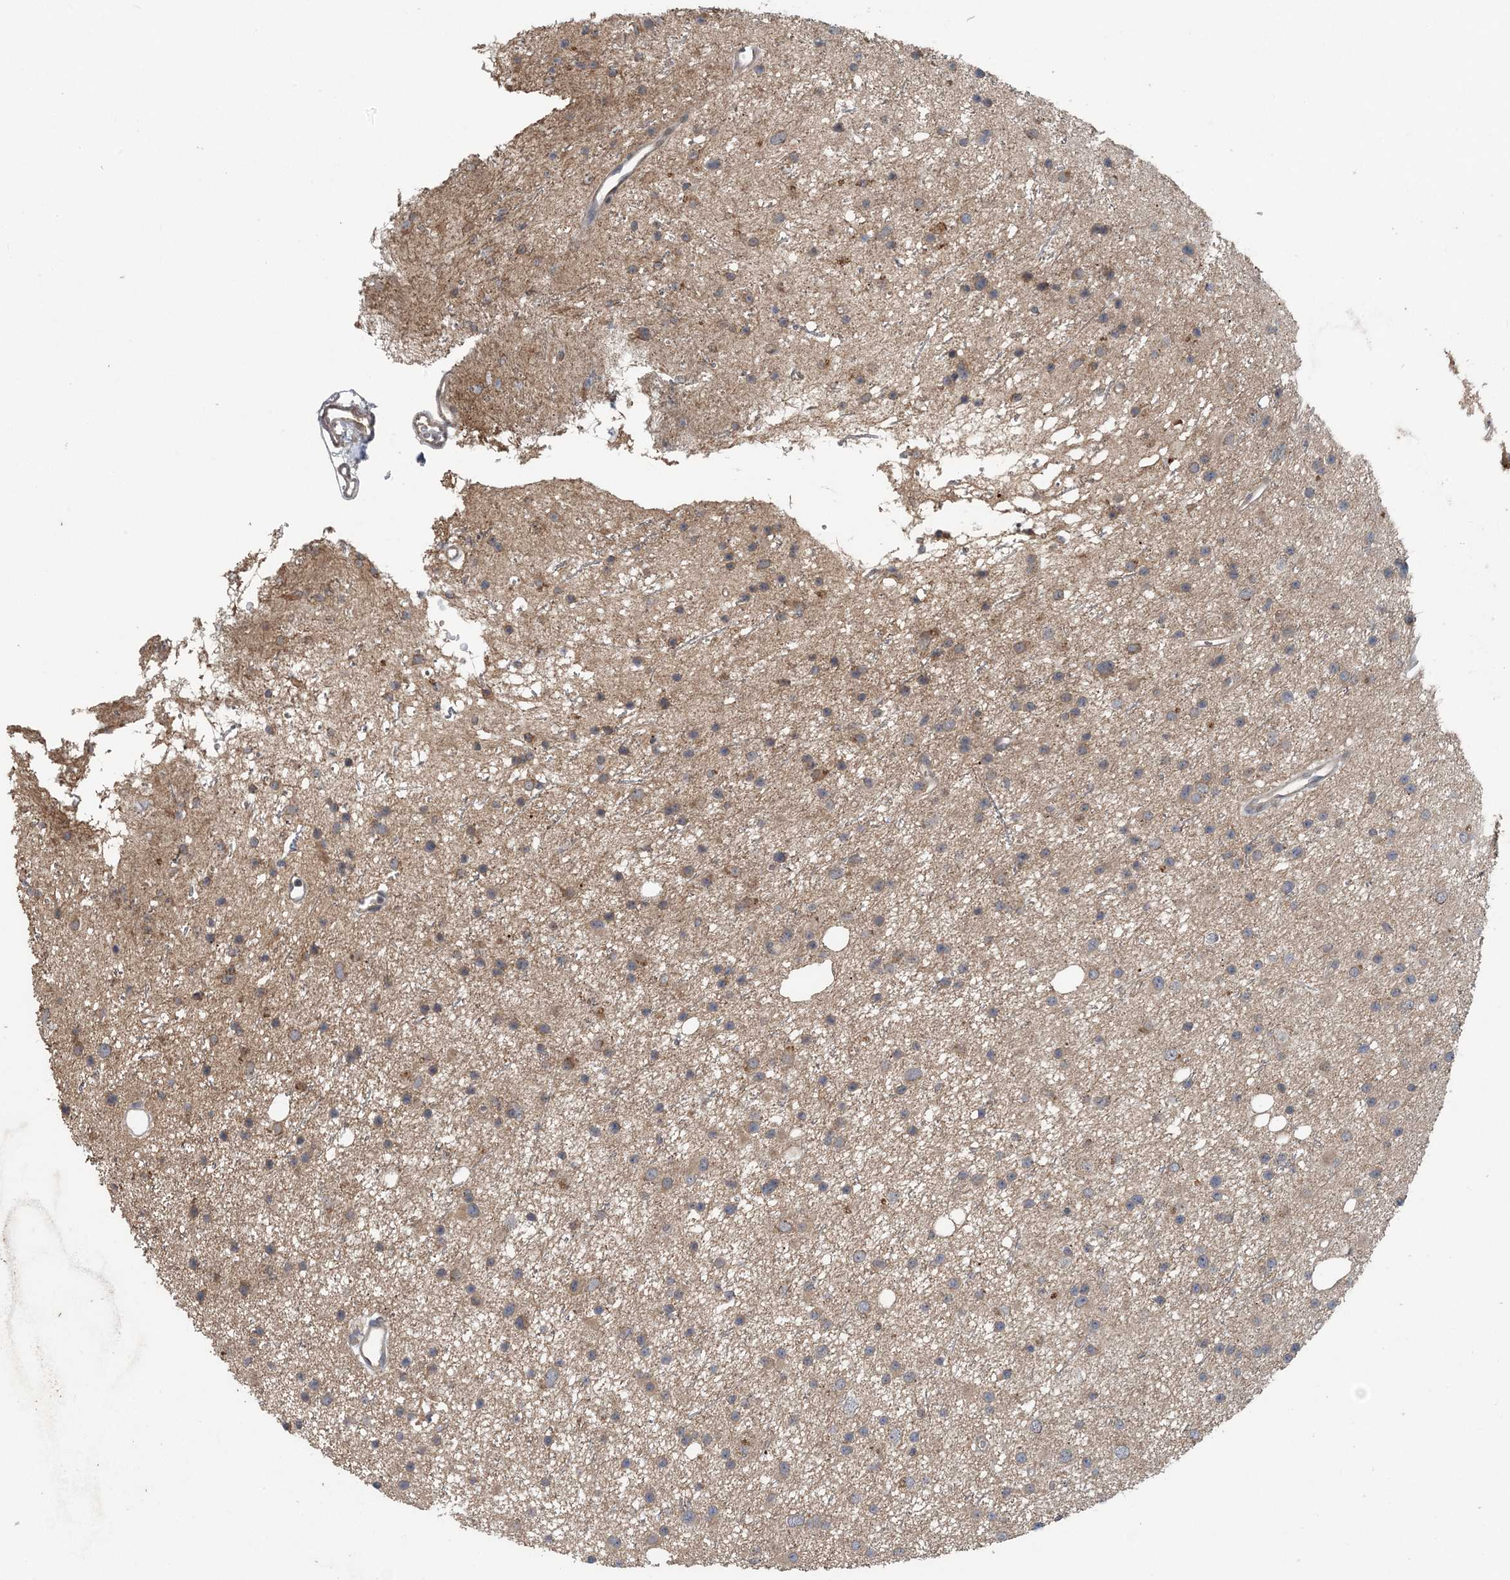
{"staining": {"intensity": "negative", "quantity": "none", "location": "none"}, "tissue": "glioma", "cell_type": "Tumor cells", "image_type": "cancer", "snomed": [{"axis": "morphology", "description": "Glioma, malignant, Low grade"}, {"axis": "topography", "description": "Cerebral cortex"}], "caption": "DAB immunohistochemical staining of malignant glioma (low-grade) shows no significant expression in tumor cells. (DAB (3,3'-diaminobenzidine) IHC with hematoxylin counter stain).", "gene": "MYO9B", "patient": {"sex": "female", "age": 39}}